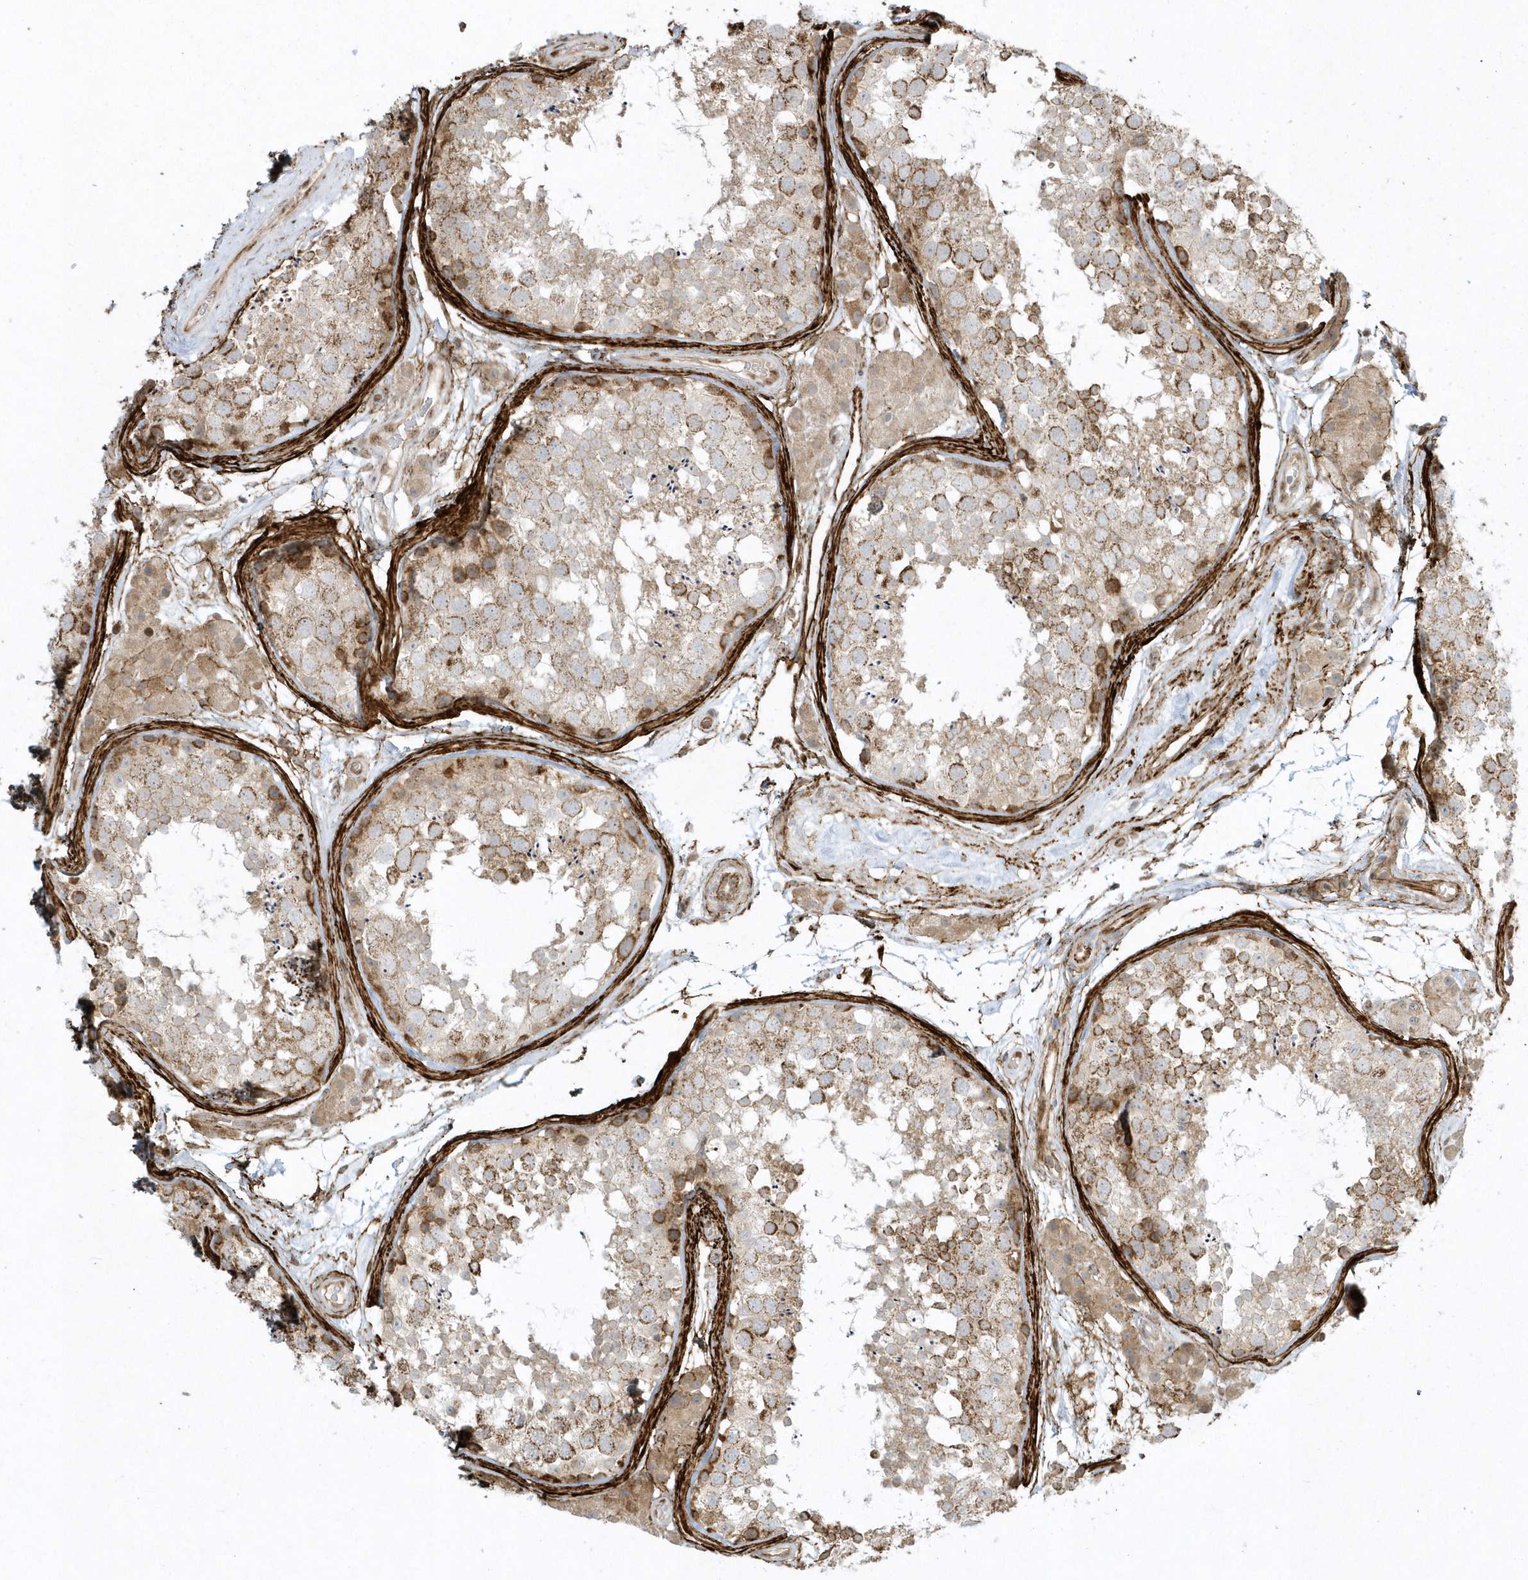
{"staining": {"intensity": "moderate", "quantity": "25%-75%", "location": "cytoplasmic/membranous"}, "tissue": "testis", "cell_type": "Cells in seminiferous ducts", "image_type": "normal", "snomed": [{"axis": "morphology", "description": "Normal tissue, NOS"}, {"axis": "topography", "description": "Testis"}], "caption": "Brown immunohistochemical staining in normal testis reveals moderate cytoplasmic/membranous positivity in approximately 25%-75% of cells in seminiferous ducts.", "gene": "MASP2", "patient": {"sex": "male", "age": 56}}